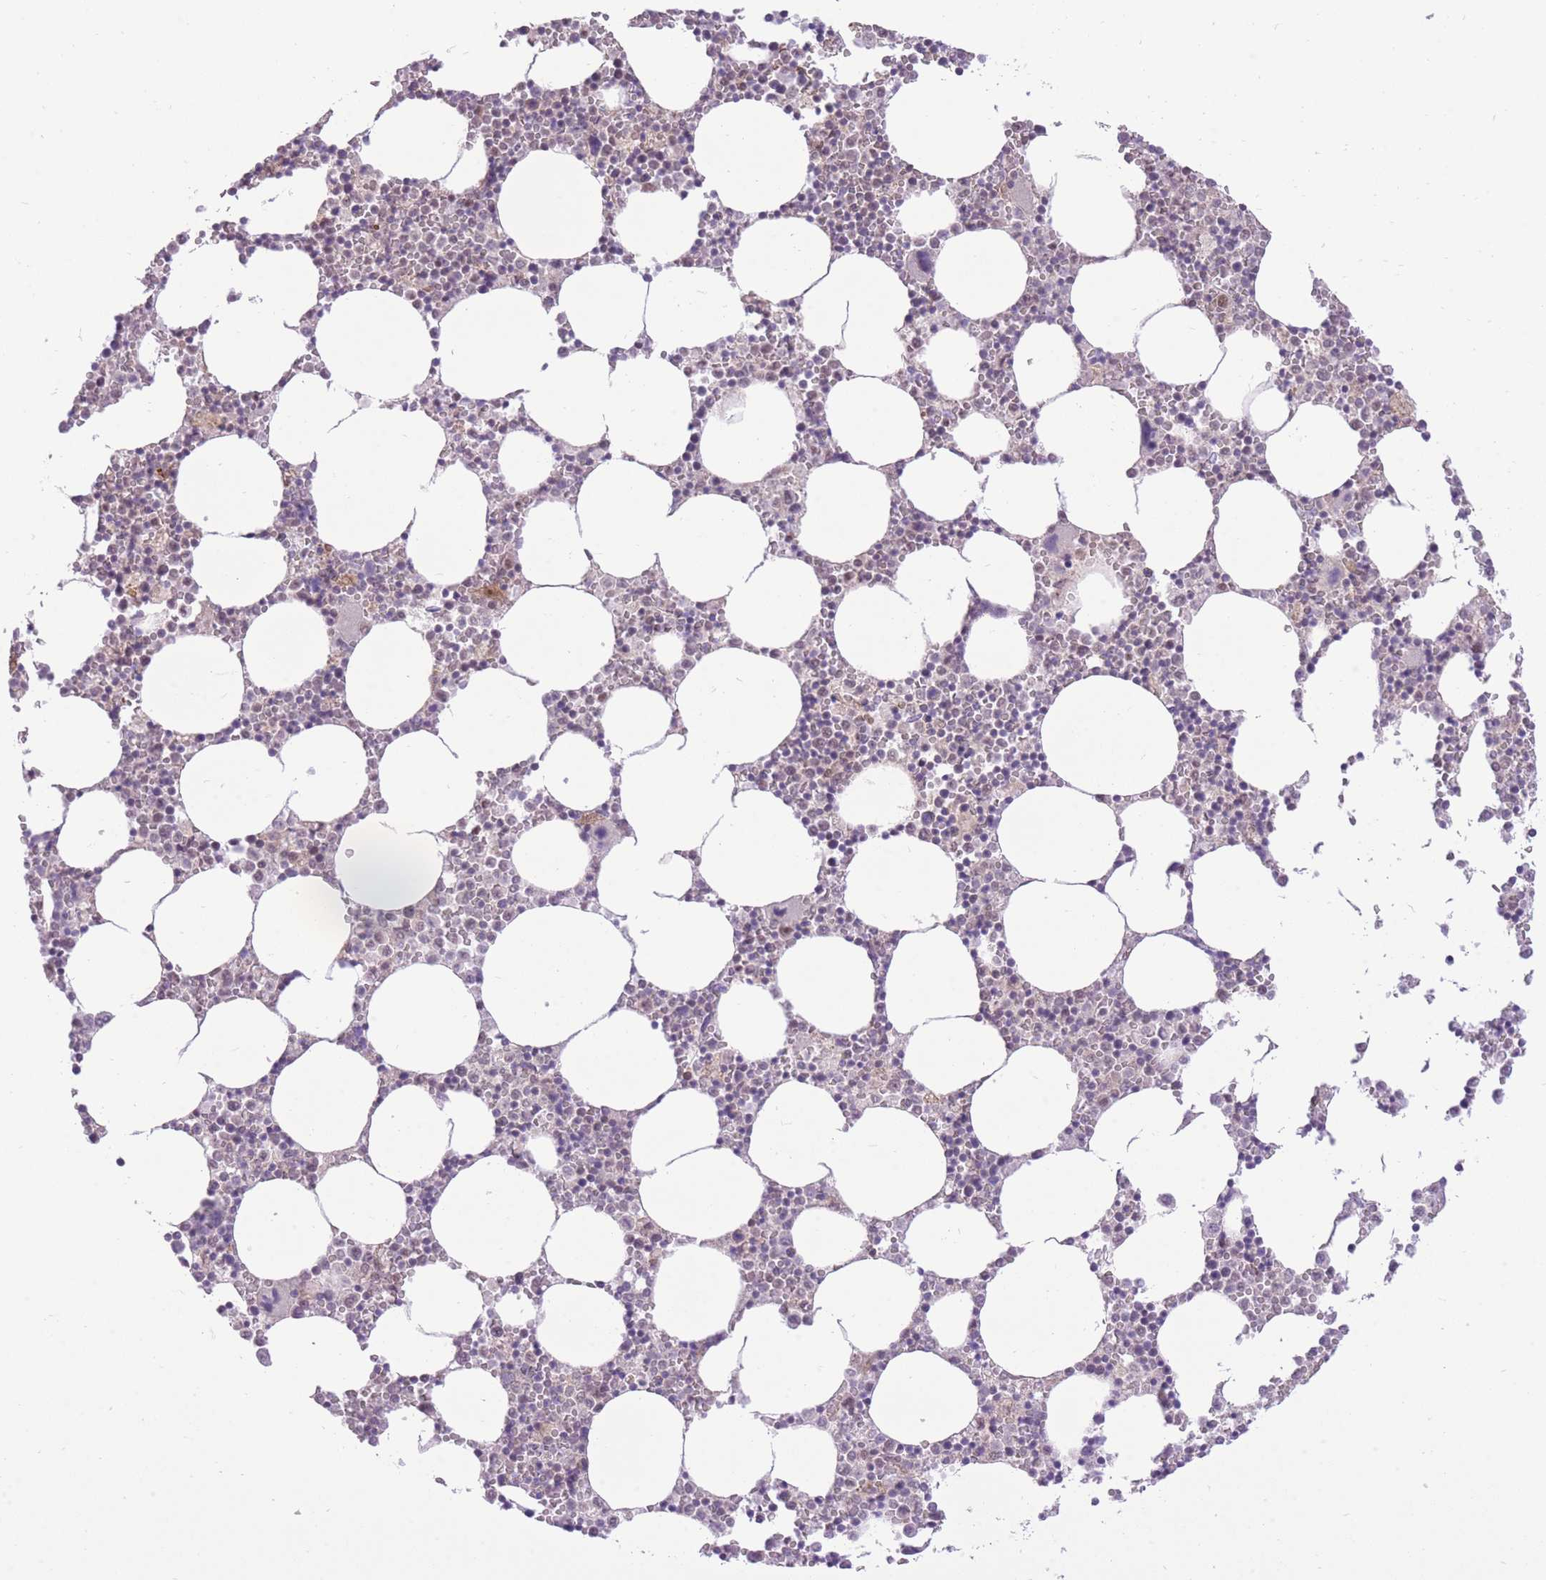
{"staining": {"intensity": "weak", "quantity": "<25%", "location": "nuclear"}, "tissue": "bone marrow", "cell_type": "Hematopoietic cells", "image_type": "normal", "snomed": [{"axis": "morphology", "description": "Normal tissue, NOS"}, {"axis": "topography", "description": "Bone marrow"}], "caption": "Immunohistochemical staining of unremarkable human bone marrow exhibits no significant staining in hematopoietic cells.", "gene": "ELL", "patient": {"sex": "female", "age": 64}}